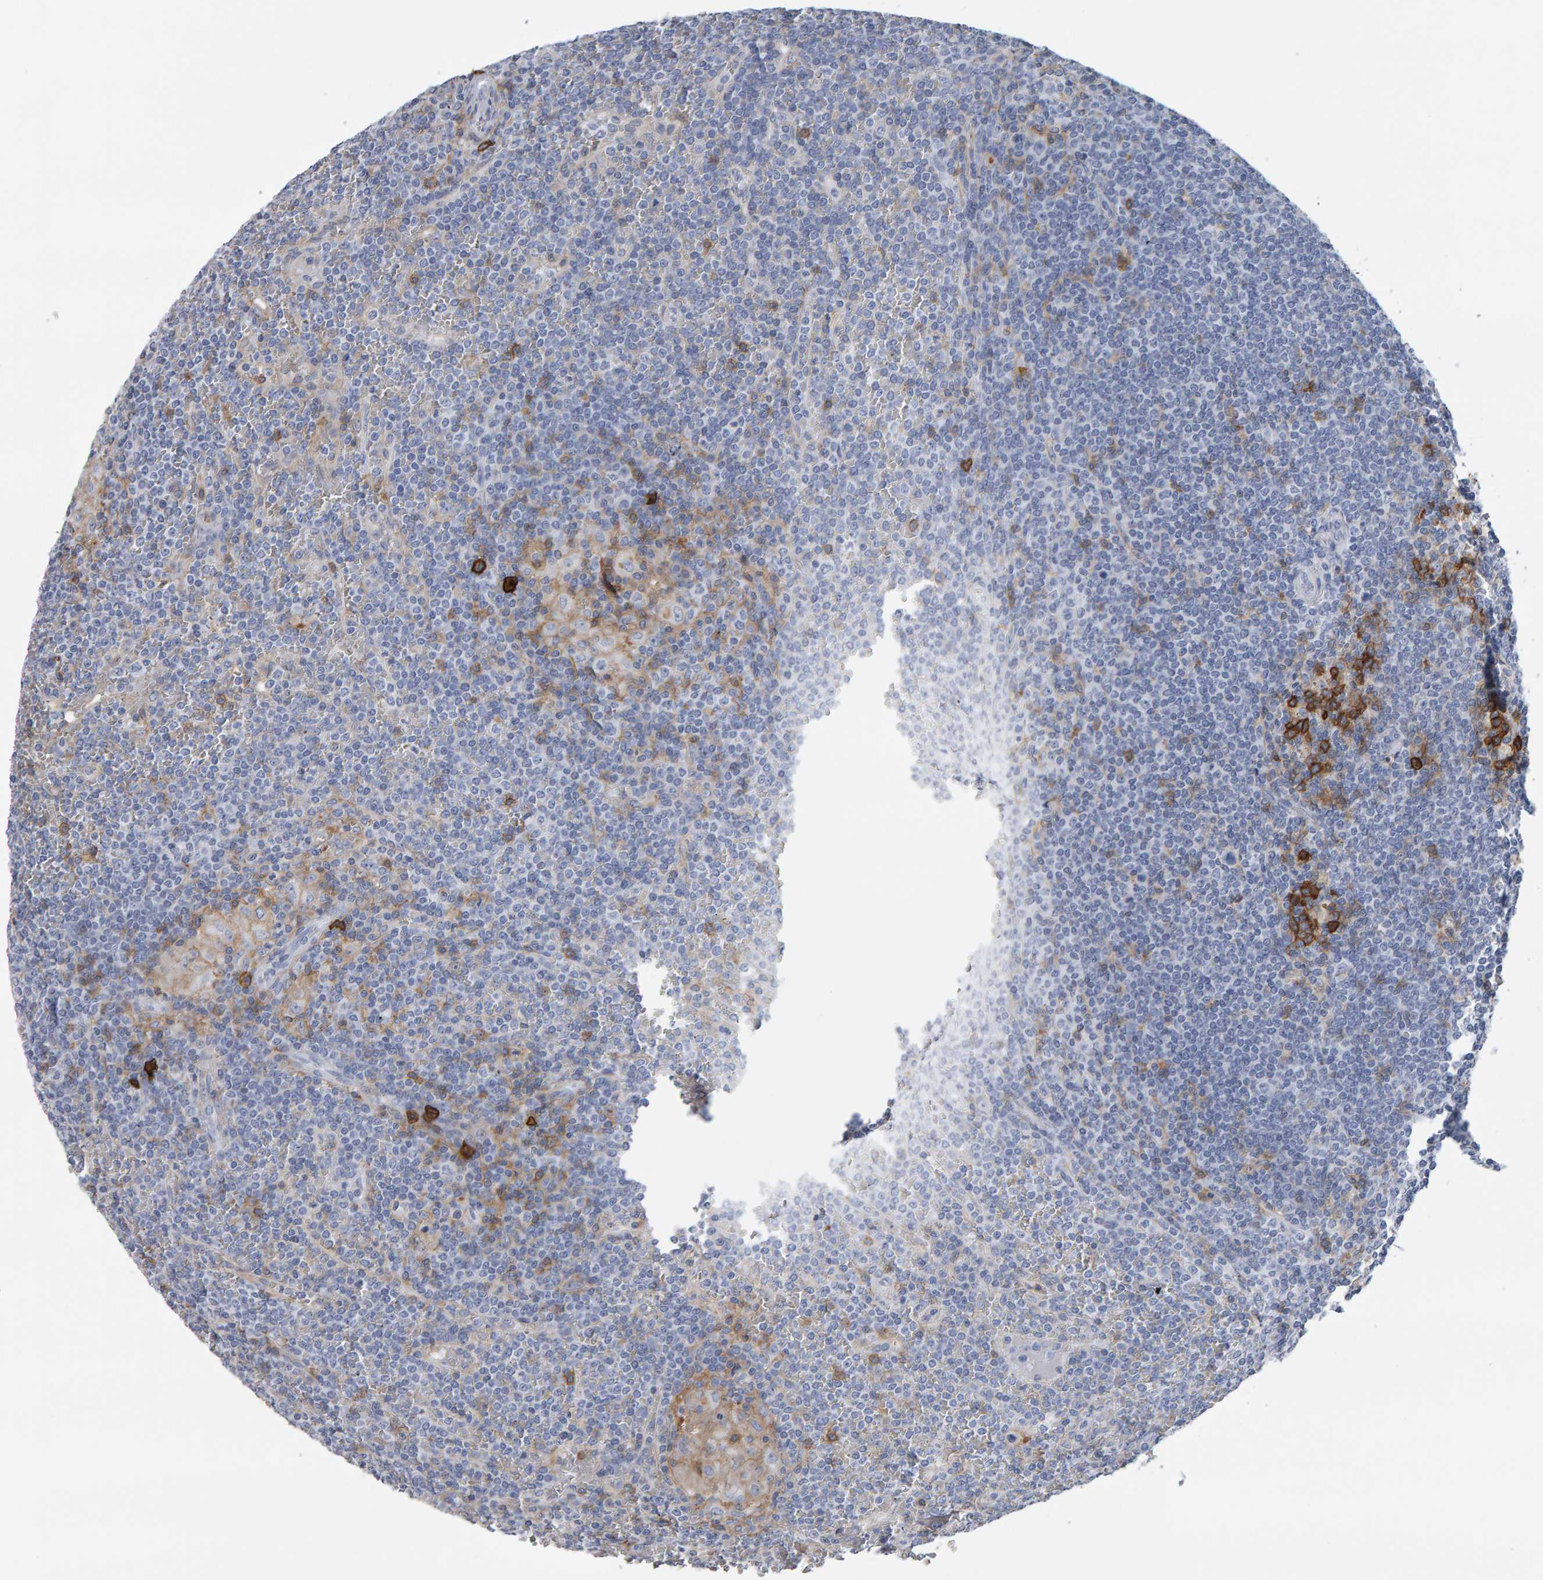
{"staining": {"intensity": "negative", "quantity": "none", "location": "none"}, "tissue": "lymphoma", "cell_type": "Tumor cells", "image_type": "cancer", "snomed": [{"axis": "morphology", "description": "Malignant lymphoma, non-Hodgkin's type, Low grade"}, {"axis": "topography", "description": "Spleen"}], "caption": "This is an immunohistochemistry (IHC) photomicrograph of lymphoma. There is no expression in tumor cells.", "gene": "CD38", "patient": {"sex": "female", "age": 19}}